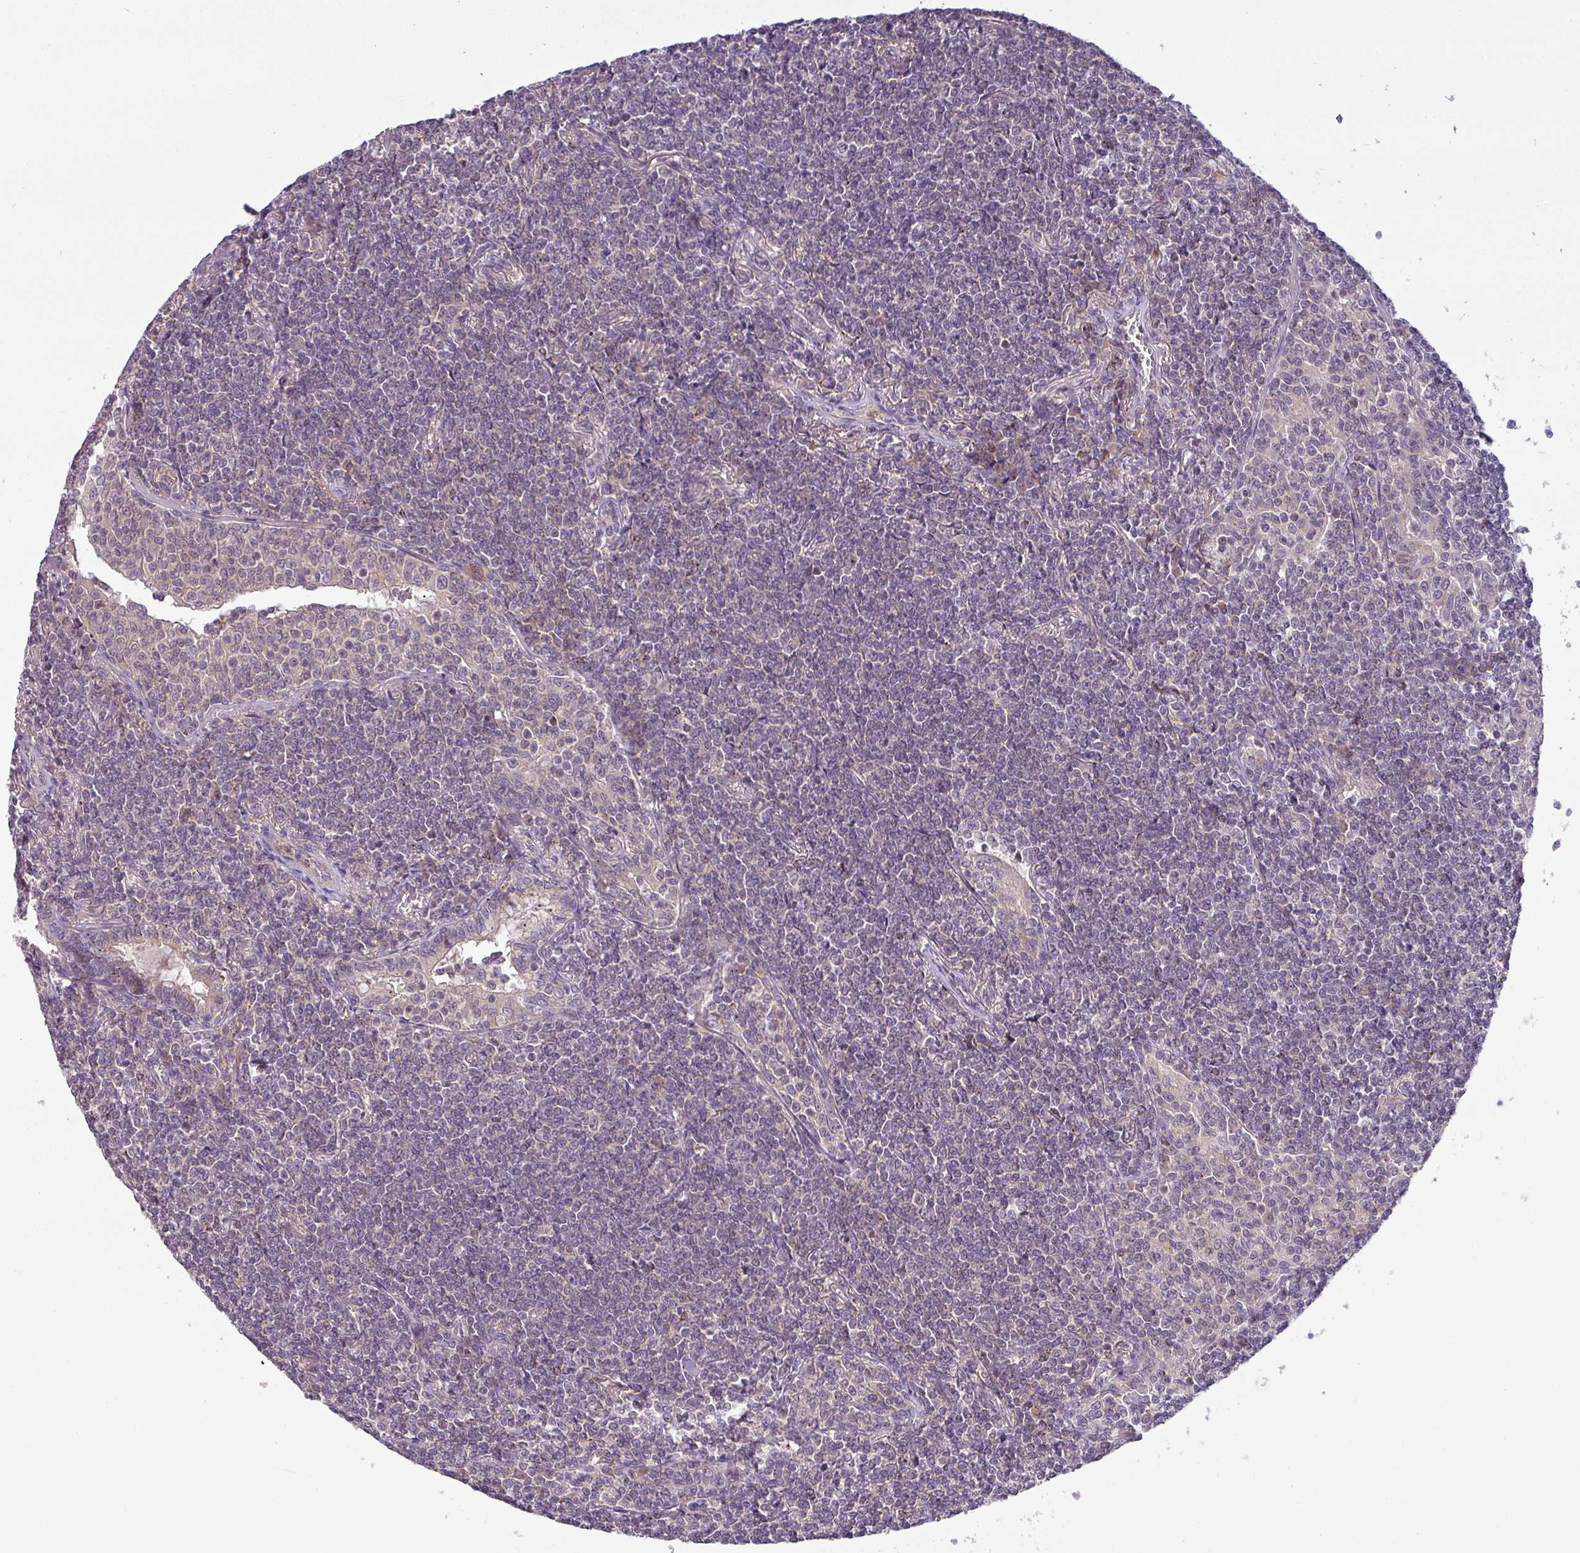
{"staining": {"intensity": "negative", "quantity": "none", "location": "none"}, "tissue": "lymphoma", "cell_type": "Tumor cells", "image_type": "cancer", "snomed": [{"axis": "morphology", "description": "Malignant lymphoma, non-Hodgkin's type, Low grade"}, {"axis": "topography", "description": "Lung"}], "caption": "Lymphoma was stained to show a protein in brown. There is no significant staining in tumor cells.", "gene": "ZNF35", "patient": {"sex": "female", "age": 71}}